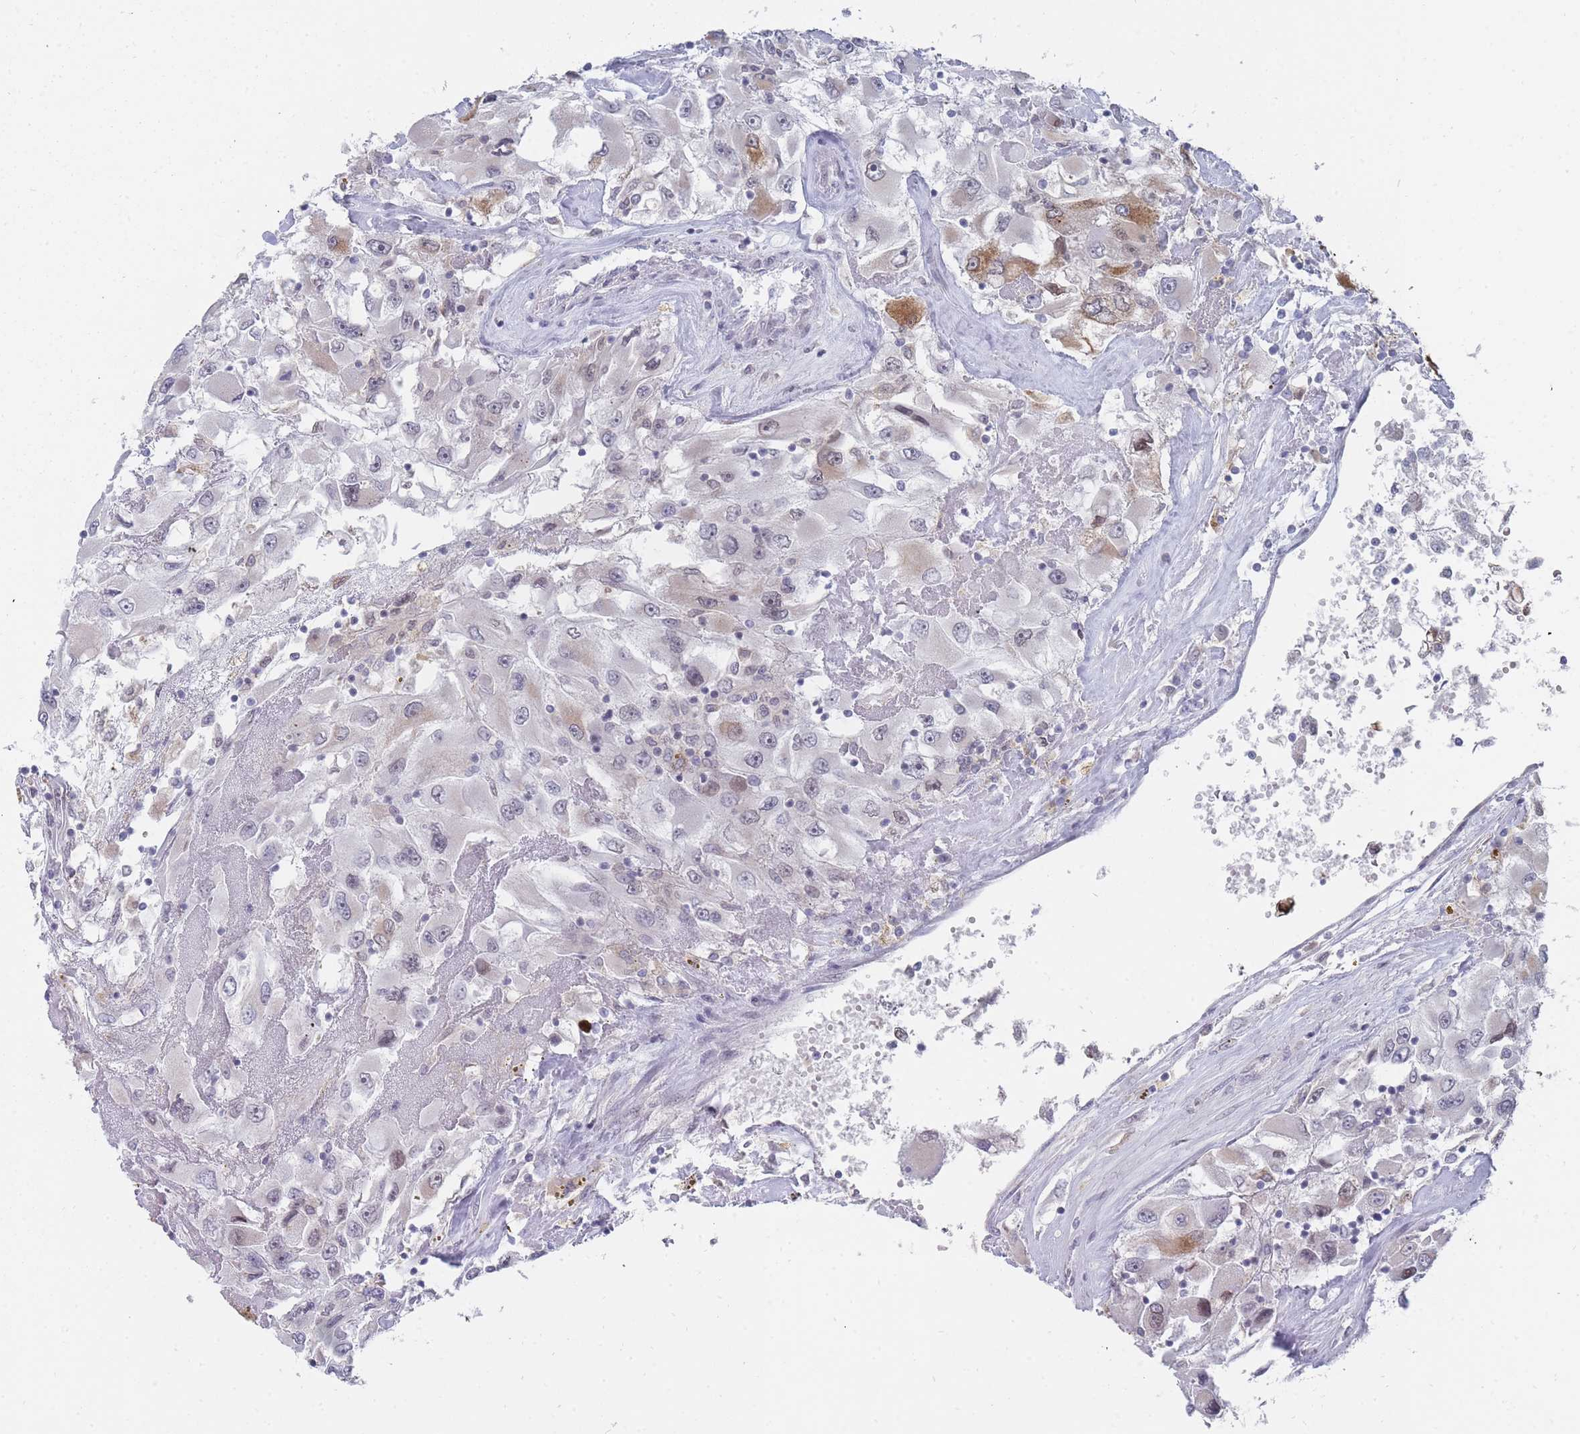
{"staining": {"intensity": "moderate", "quantity": "<25%", "location": "cytoplasmic/membranous"}, "tissue": "renal cancer", "cell_type": "Tumor cells", "image_type": "cancer", "snomed": [{"axis": "morphology", "description": "Adenocarcinoma, NOS"}, {"axis": "topography", "description": "Kidney"}], "caption": "High-magnification brightfield microscopy of renal cancer stained with DAB (brown) and counterstained with hematoxylin (blue). tumor cells exhibit moderate cytoplasmic/membranous positivity is appreciated in about<25% of cells.", "gene": "GINS1", "patient": {"sex": "female", "age": 52}}